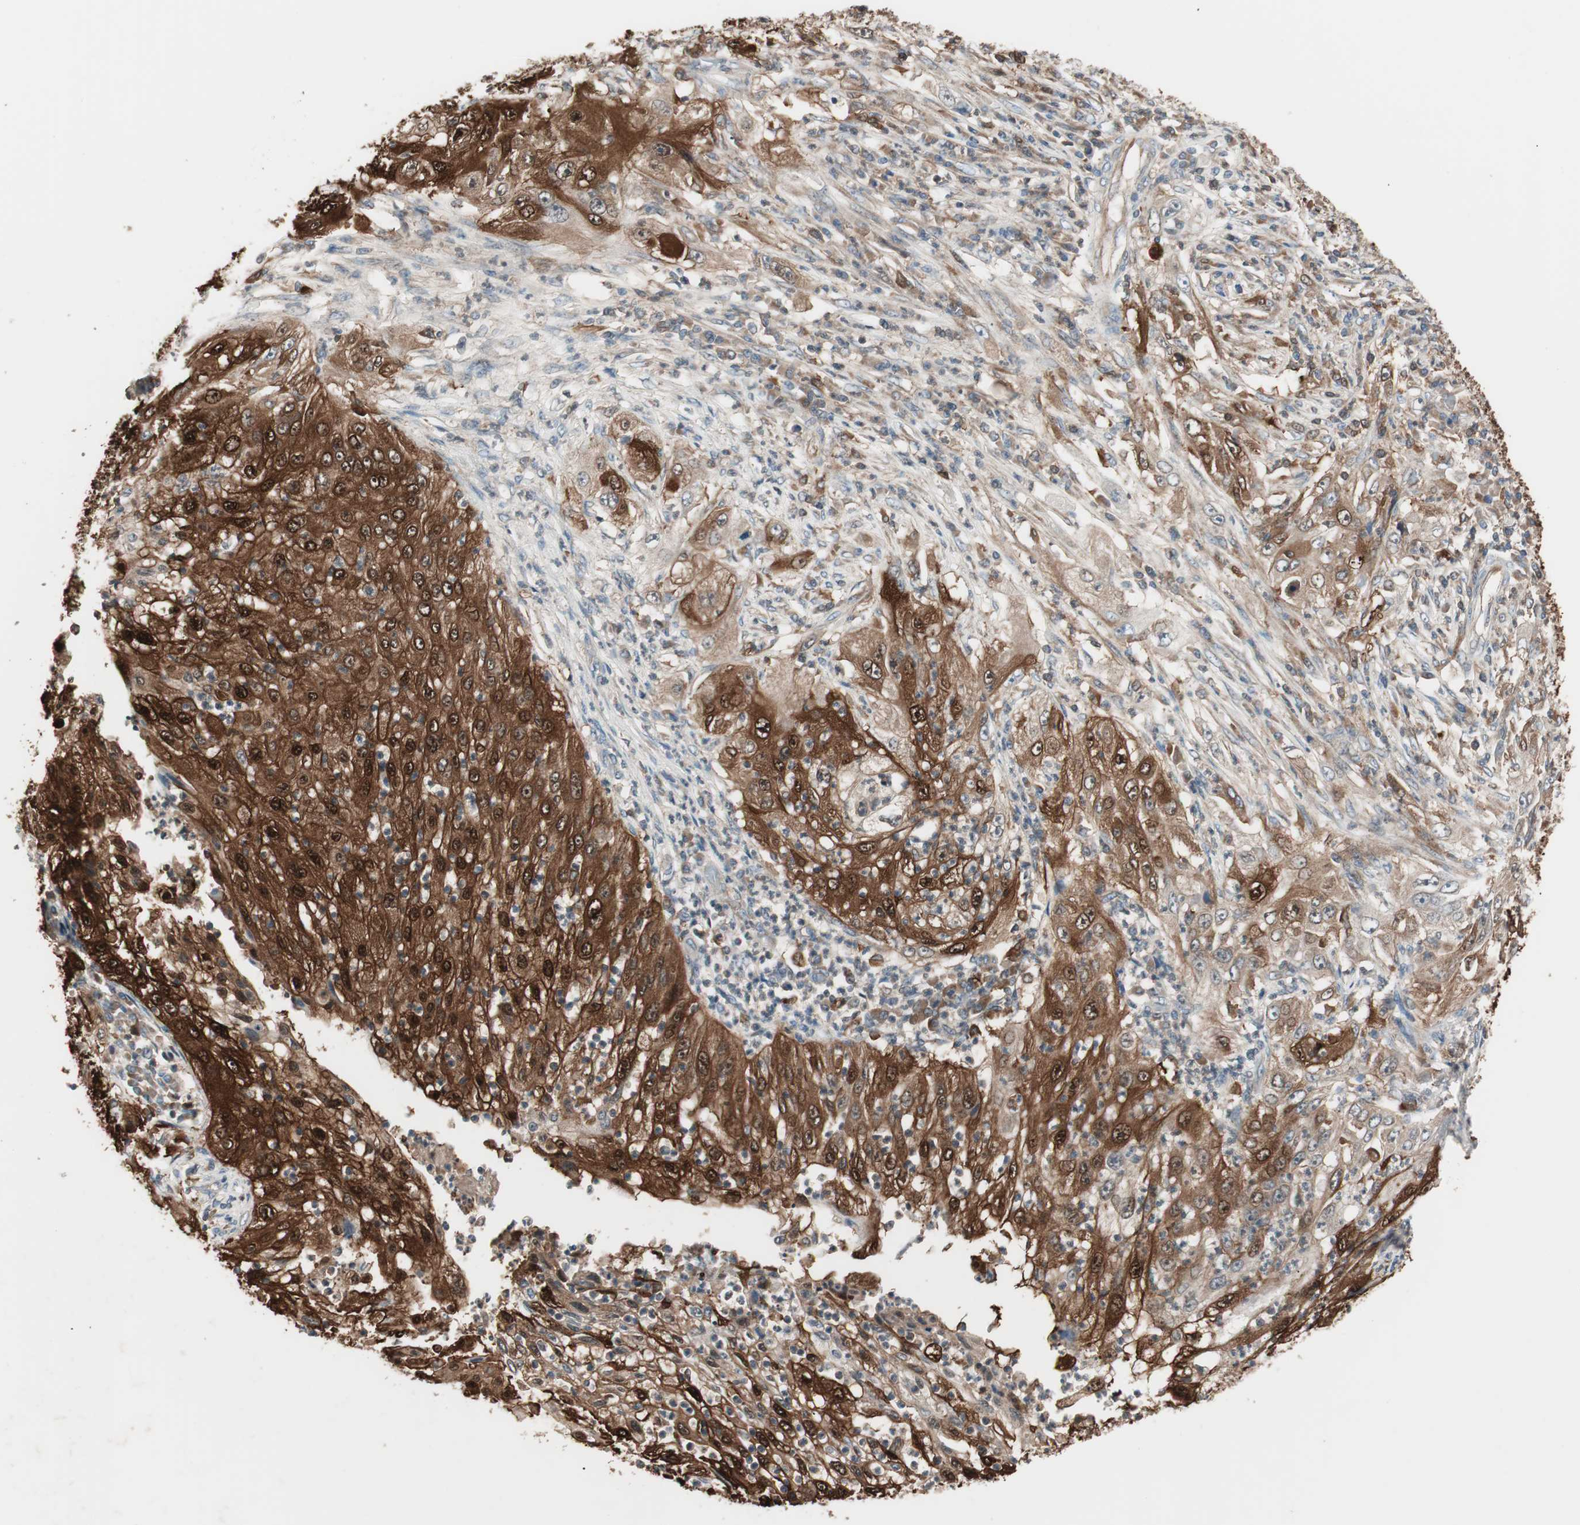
{"staining": {"intensity": "strong", "quantity": ">75%", "location": "cytoplasmic/membranous,nuclear"}, "tissue": "lung cancer", "cell_type": "Tumor cells", "image_type": "cancer", "snomed": [{"axis": "morphology", "description": "Inflammation, NOS"}, {"axis": "morphology", "description": "Squamous cell carcinoma, NOS"}, {"axis": "topography", "description": "Lymph node"}, {"axis": "topography", "description": "Soft tissue"}, {"axis": "topography", "description": "Lung"}], "caption": "Immunohistochemical staining of lung cancer exhibits strong cytoplasmic/membranous and nuclear protein staining in about >75% of tumor cells.", "gene": "STAB1", "patient": {"sex": "male", "age": 66}}